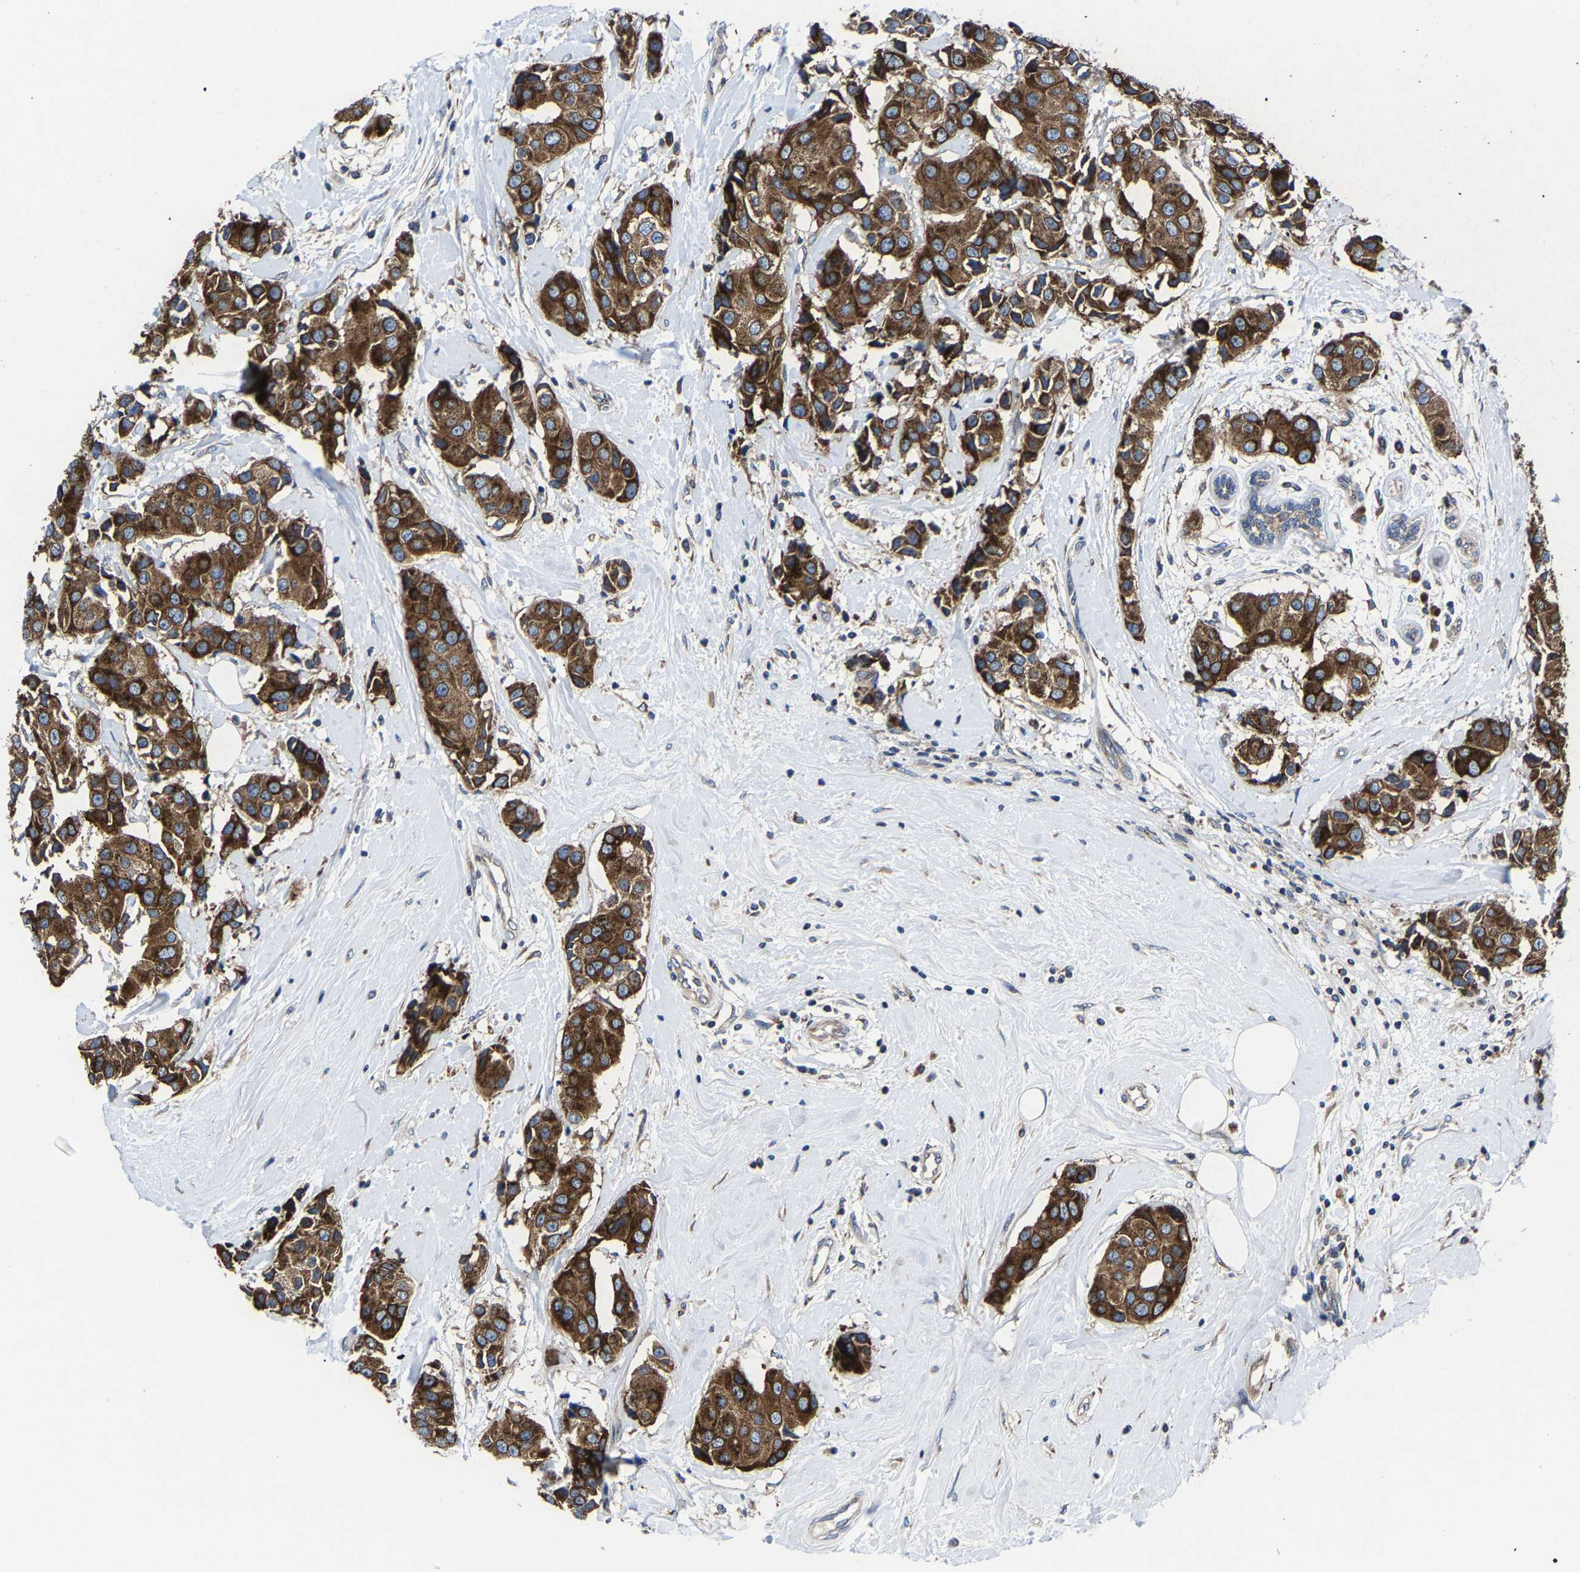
{"staining": {"intensity": "strong", "quantity": ">75%", "location": "cytoplasmic/membranous"}, "tissue": "breast cancer", "cell_type": "Tumor cells", "image_type": "cancer", "snomed": [{"axis": "morphology", "description": "Normal tissue, NOS"}, {"axis": "morphology", "description": "Duct carcinoma"}, {"axis": "topography", "description": "Breast"}], "caption": "Breast cancer (intraductal carcinoma) was stained to show a protein in brown. There is high levels of strong cytoplasmic/membranous positivity in approximately >75% of tumor cells.", "gene": "EBAG9", "patient": {"sex": "female", "age": 39}}